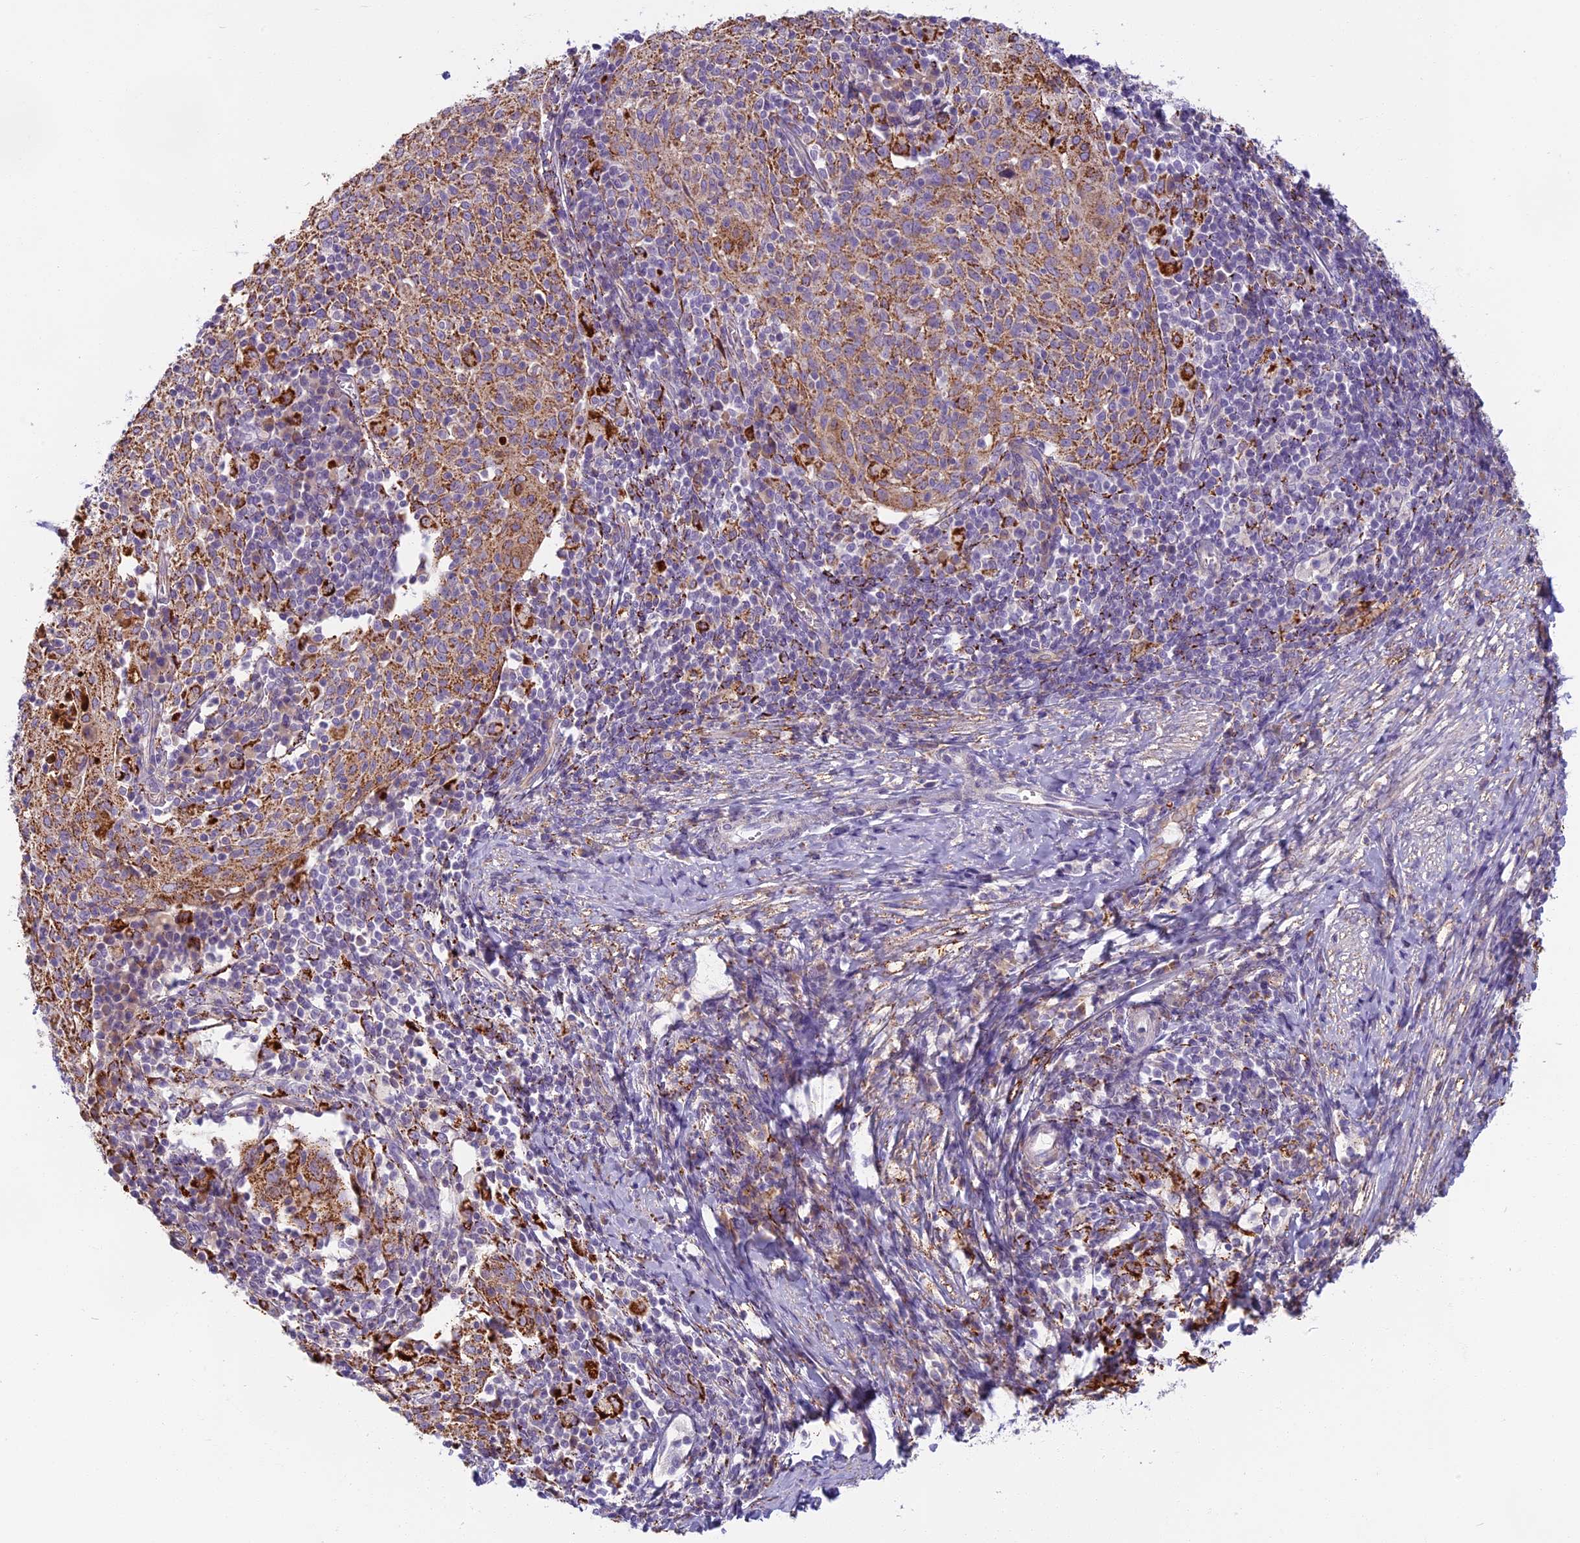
{"staining": {"intensity": "moderate", "quantity": ">75%", "location": "cytoplasmic/membranous"}, "tissue": "cervical cancer", "cell_type": "Tumor cells", "image_type": "cancer", "snomed": [{"axis": "morphology", "description": "Squamous cell carcinoma, NOS"}, {"axis": "topography", "description": "Cervix"}], "caption": "Immunohistochemical staining of cervical squamous cell carcinoma shows medium levels of moderate cytoplasmic/membranous protein staining in about >75% of tumor cells. Immunohistochemistry stains the protein of interest in brown and the nuclei are stained blue.", "gene": "SEMA7A", "patient": {"sex": "female", "age": 52}}